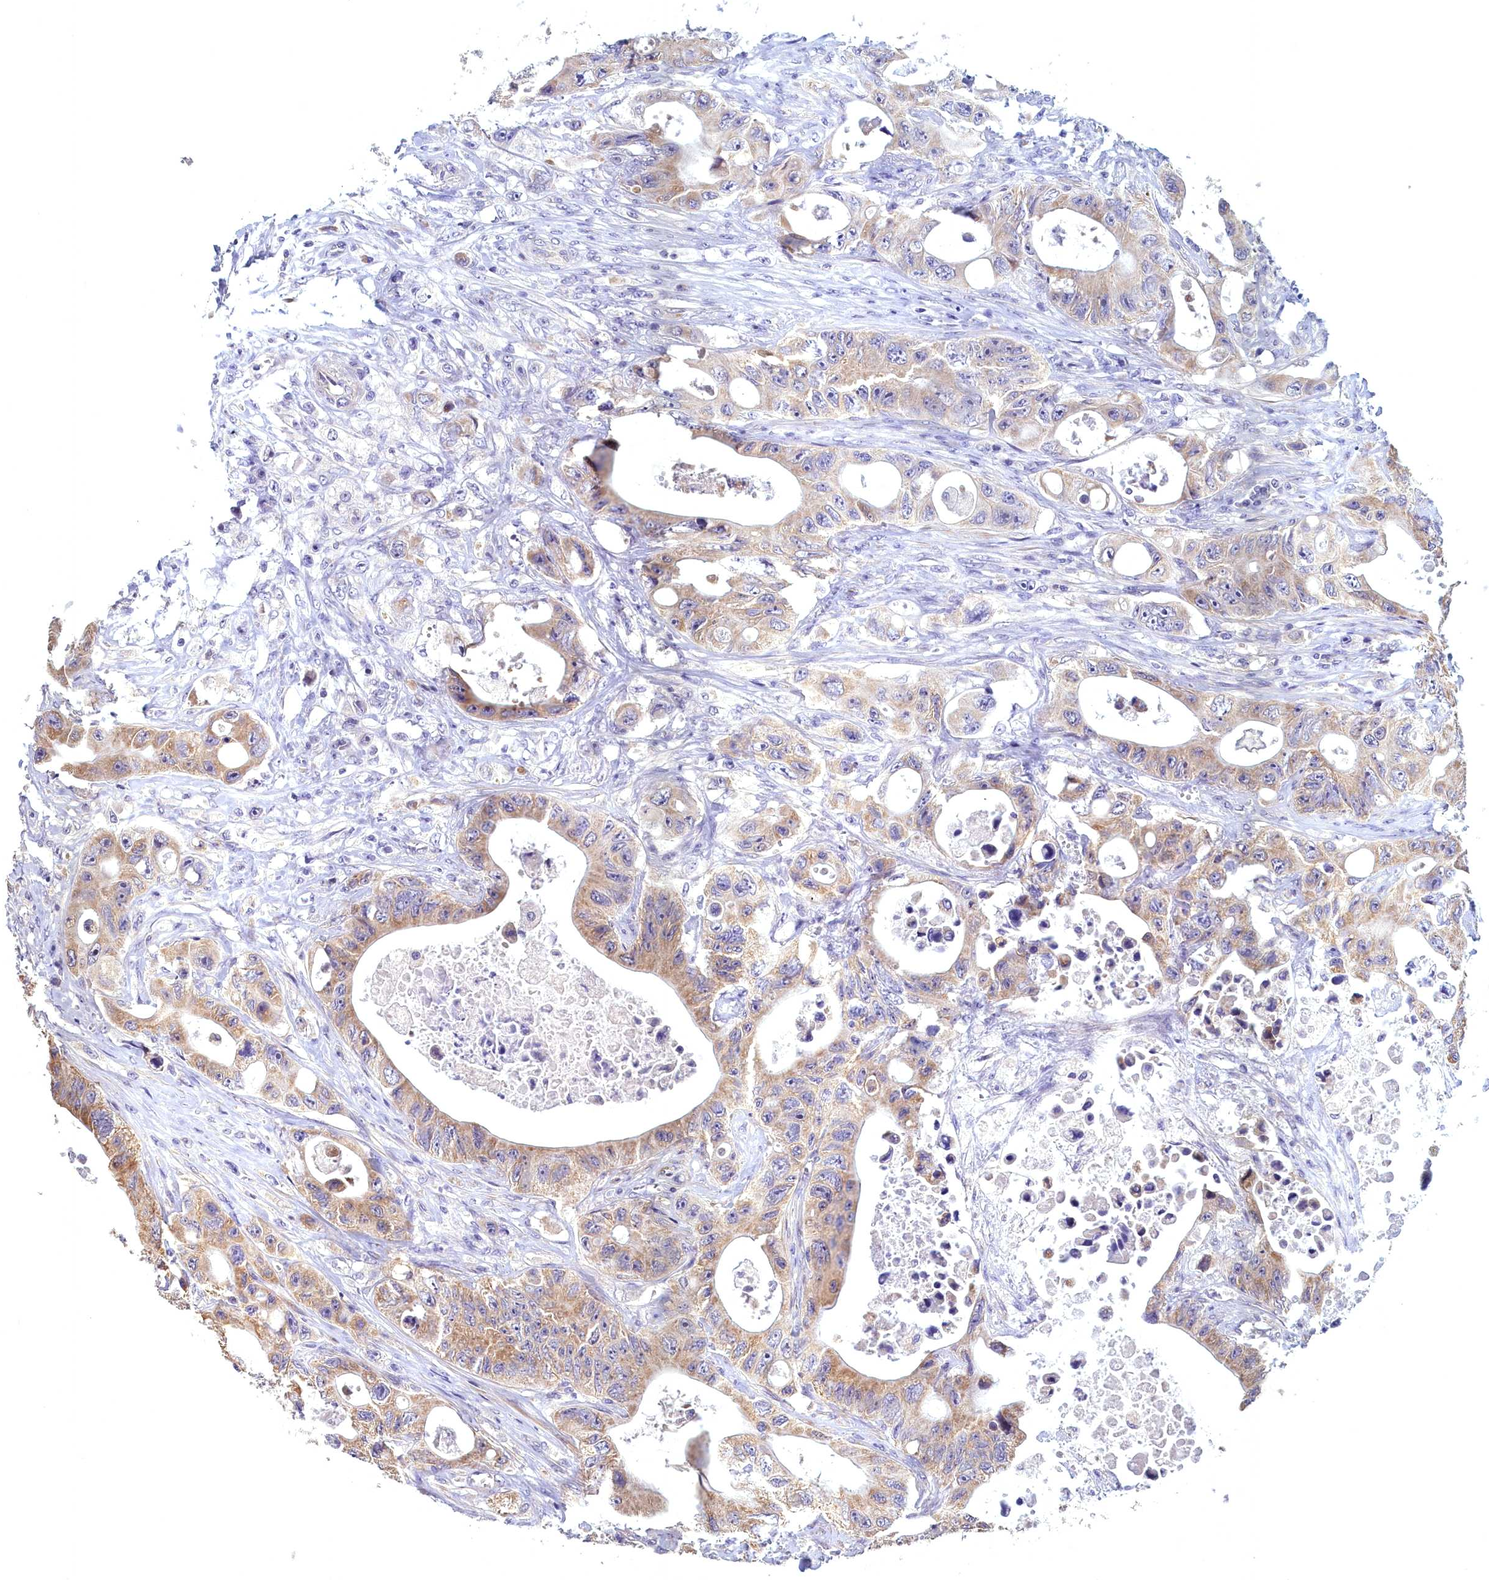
{"staining": {"intensity": "moderate", "quantity": "25%-75%", "location": "cytoplasmic/membranous"}, "tissue": "colorectal cancer", "cell_type": "Tumor cells", "image_type": "cancer", "snomed": [{"axis": "morphology", "description": "Adenocarcinoma, NOS"}, {"axis": "topography", "description": "Colon"}], "caption": "Colorectal cancer tissue exhibits moderate cytoplasmic/membranous expression in approximately 25%-75% of tumor cells", "gene": "EPB41L4B", "patient": {"sex": "female", "age": 46}}